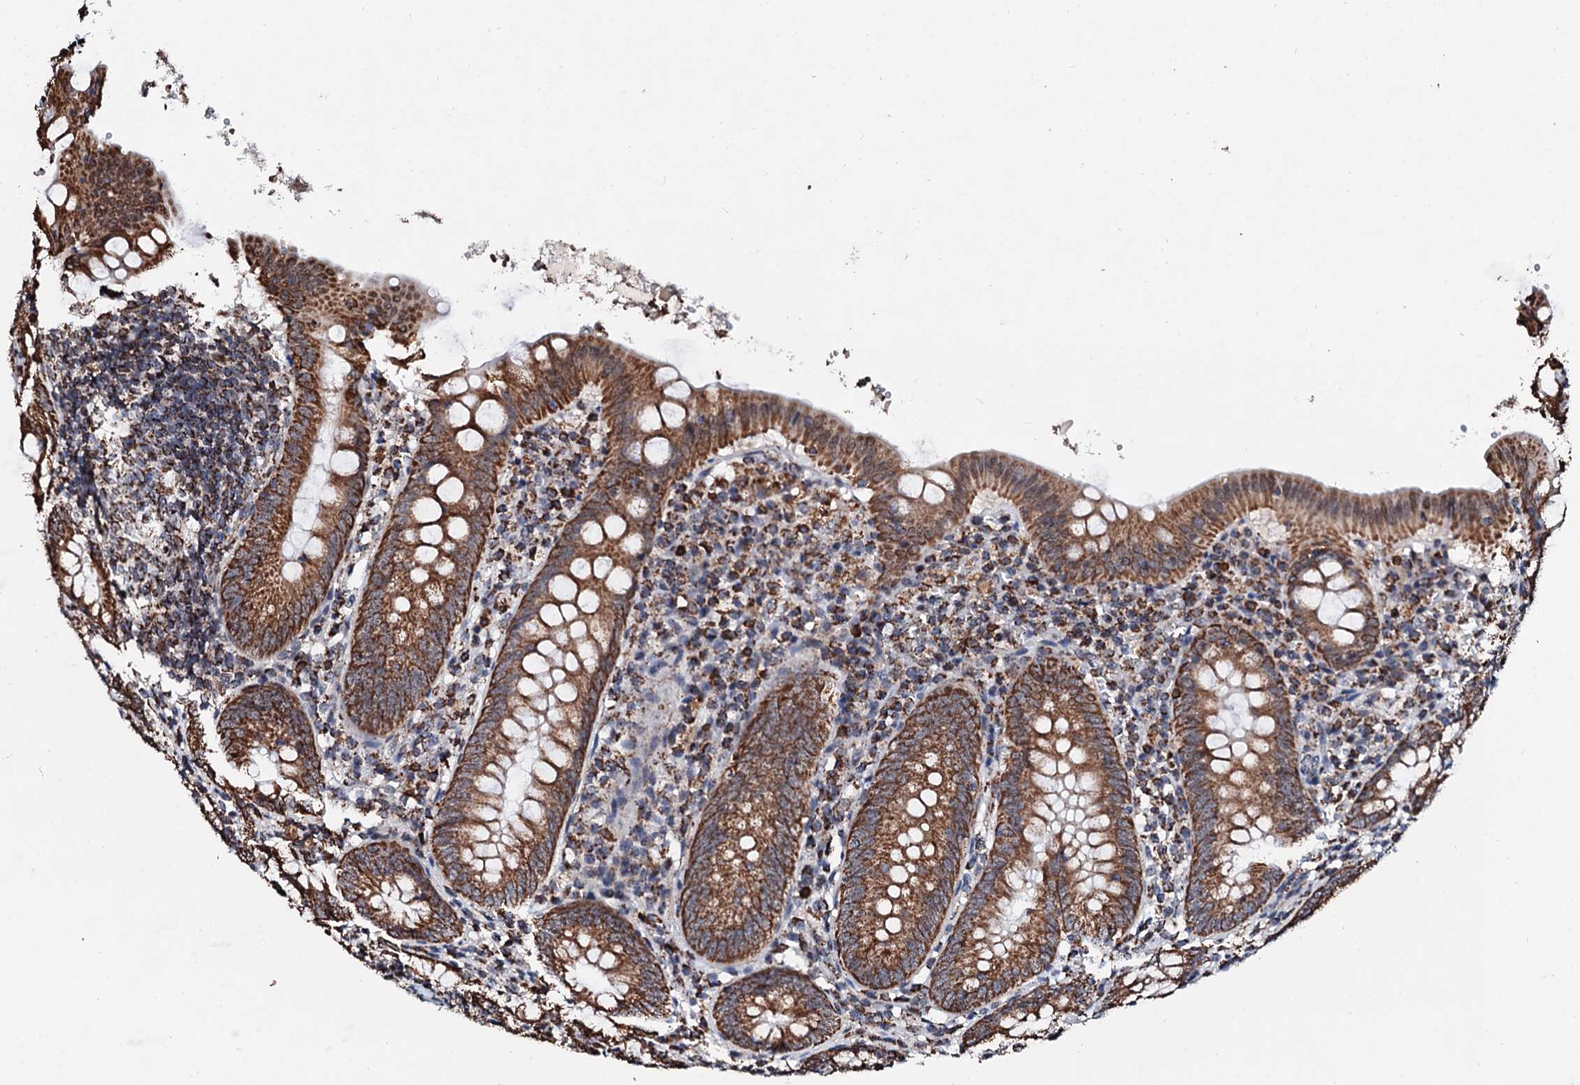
{"staining": {"intensity": "strong", "quantity": ">75%", "location": "cytoplasmic/membranous"}, "tissue": "appendix", "cell_type": "Glandular cells", "image_type": "normal", "snomed": [{"axis": "morphology", "description": "Normal tissue, NOS"}, {"axis": "topography", "description": "Appendix"}], "caption": "A high amount of strong cytoplasmic/membranous positivity is present in approximately >75% of glandular cells in benign appendix.", "gene": "SECISBP2L", "patient": {"sex": "female", "age": 54}}